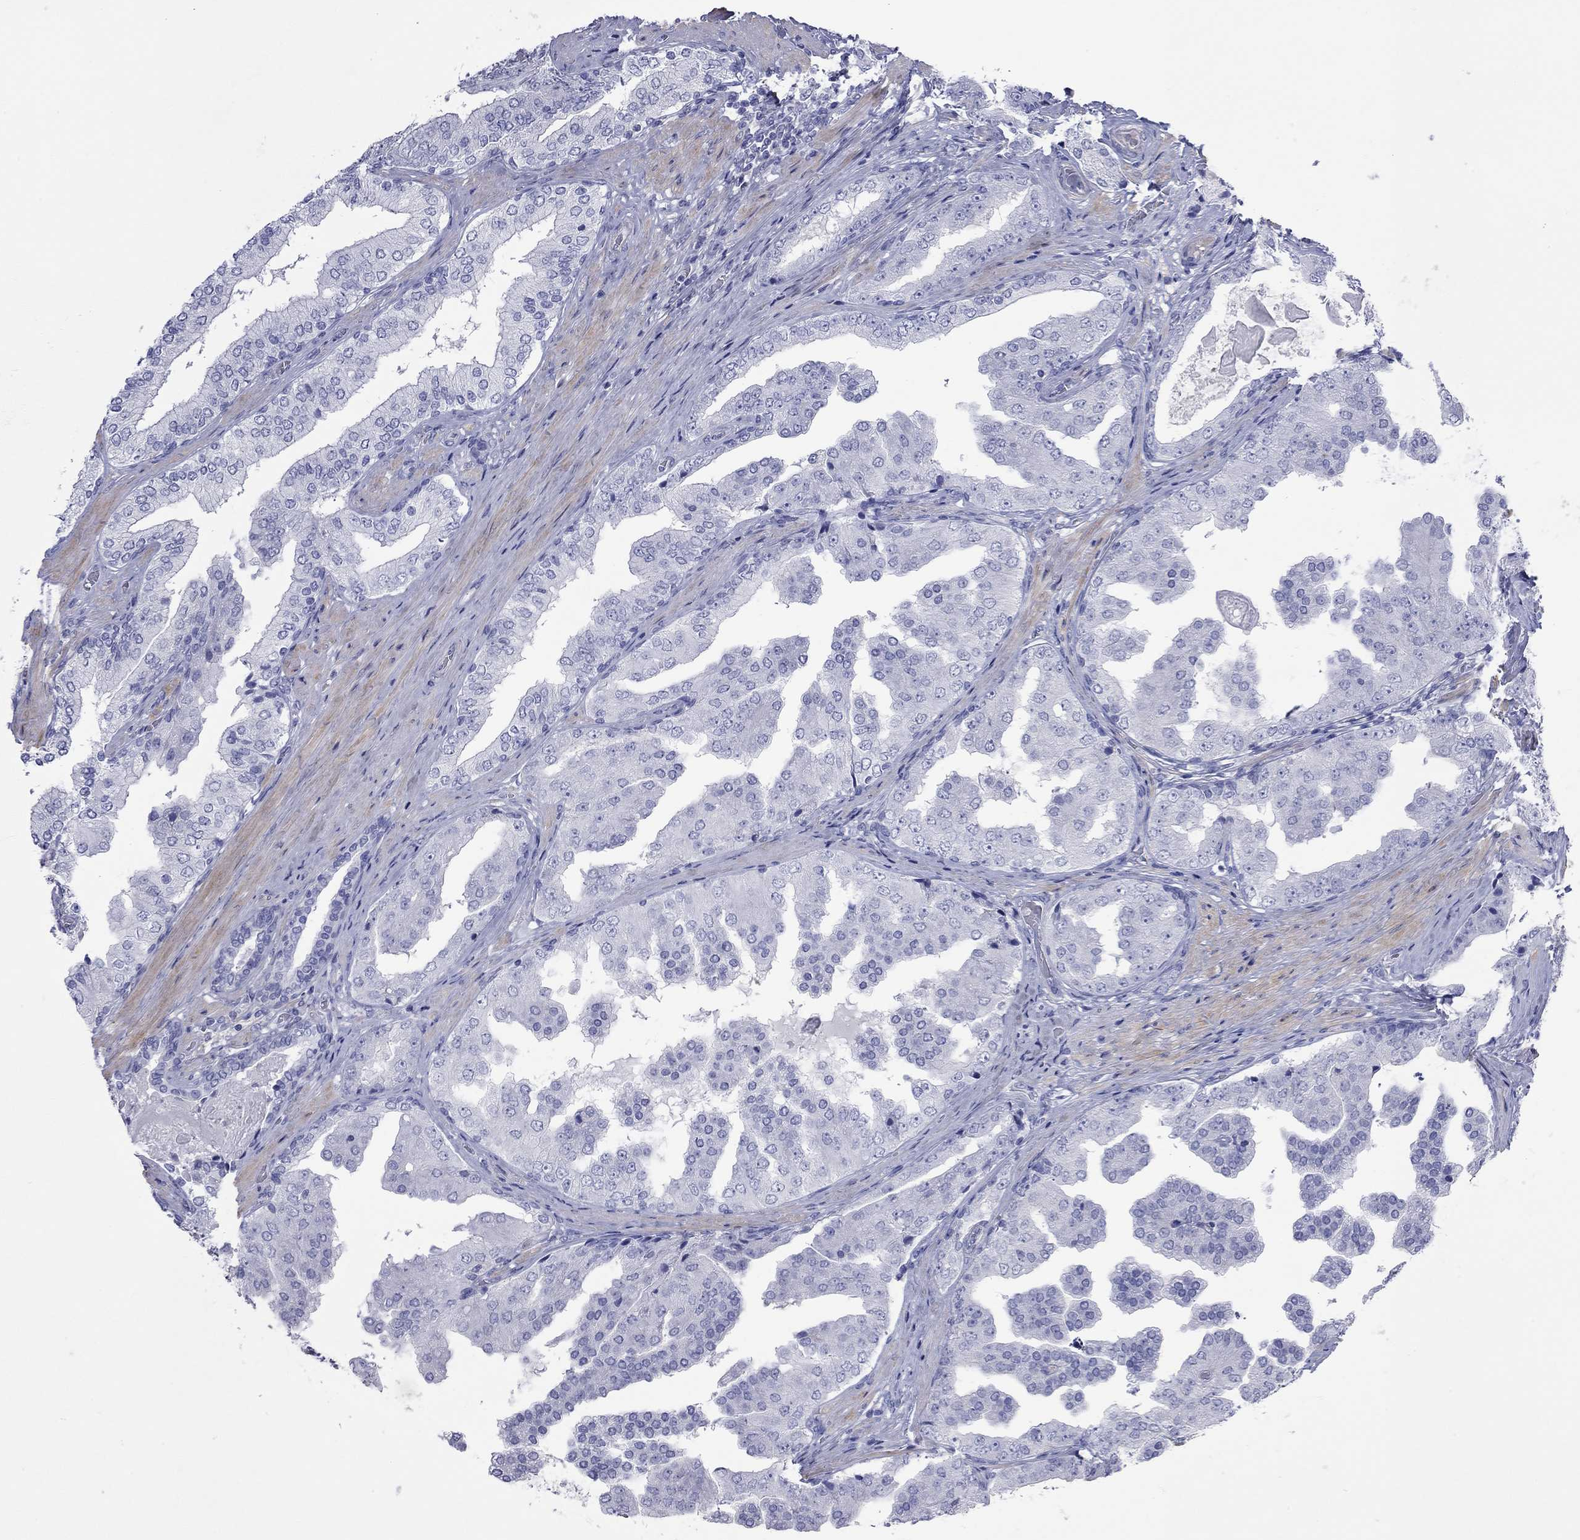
{"staining": {"intensity": "negative", "quantity": "none", "location": "none"}, "tissue": "prostate cancer", "cell_type": "Tumor cells", "image_type": "cancer", "snomed": [{"axis": "morphology", "description": "Adenocarcinoma, Low grade"}, {"axis": "topography", "description": "Prostate and seminal vesicle, NOS"}], "caption": "Human prostate cancer (low-grade adenocarcinoma) stained for a protein using IHC exhibits no staining in tumor cells.", "gene": "ACTL7B", "patient": {"sex": "male", "age": 61}}